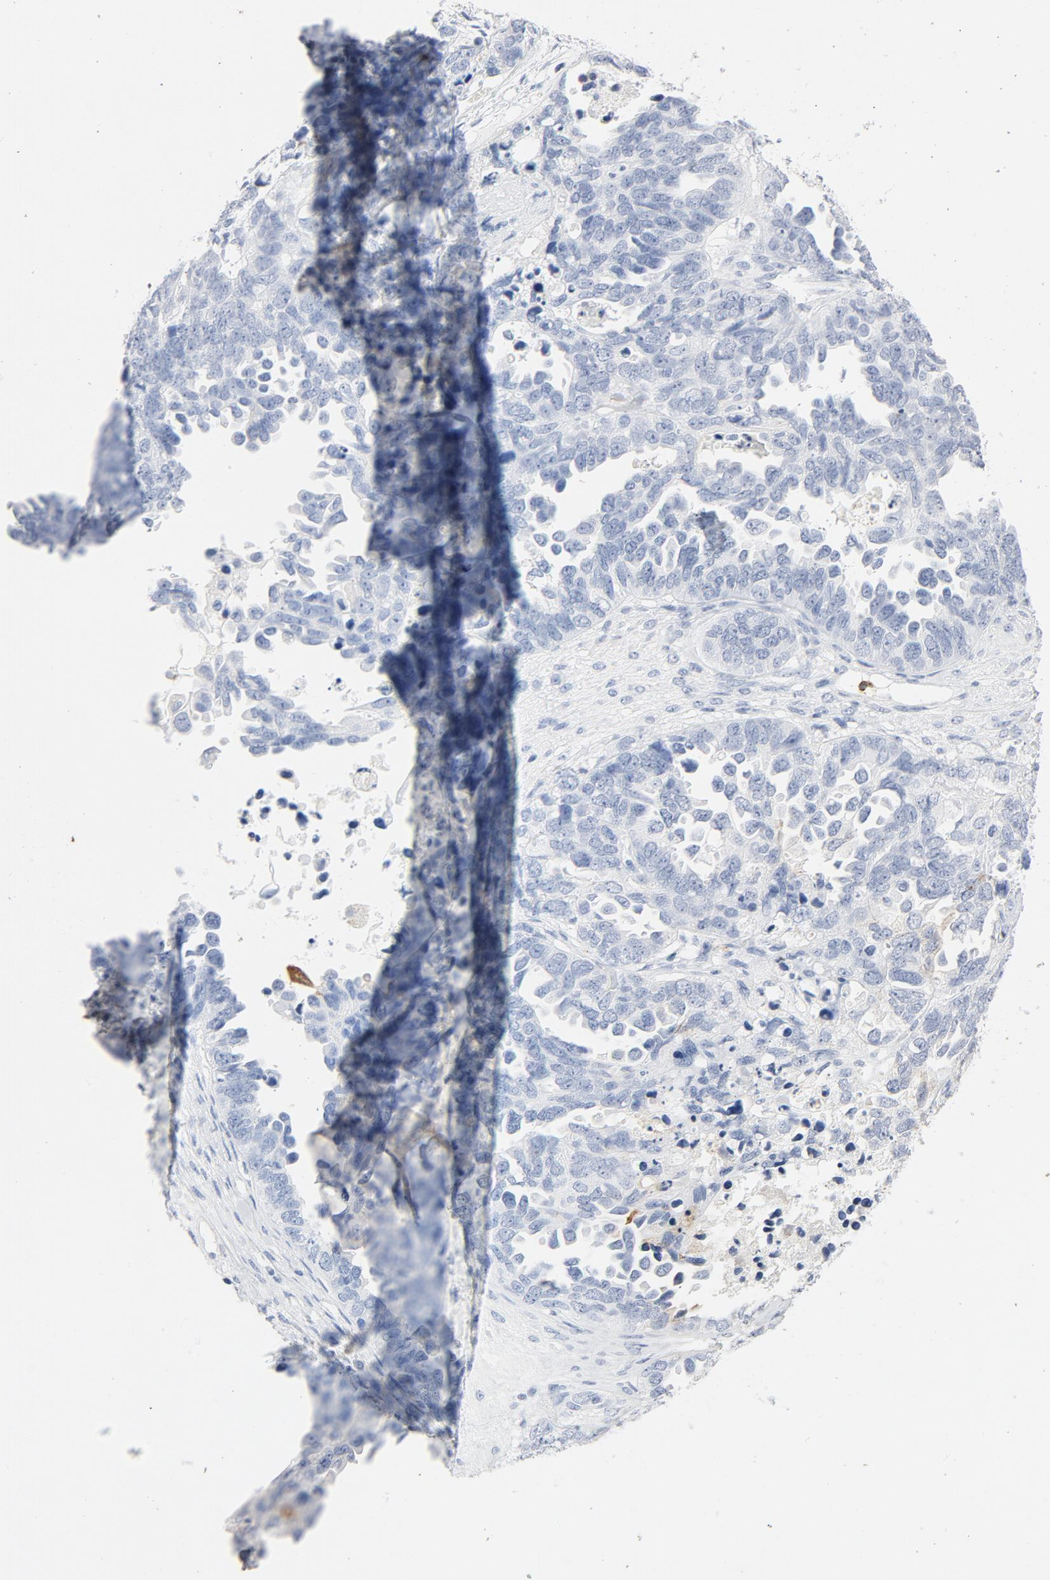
{"staining": {"intensity": "negative", "quantity": "none", "location": "none"}, "tissue": "ovarian cancer", "cell_type": "Tumor cells", "image_type": "cancer", "snomed": [{"axis": "morphology", "description": "Cystadenocarcinoma, serous, NOS"}, {"axis": "topography", "description": "Ovary"}], "caption": "Tumor cells show no significant protein expression in ovarian serous cystadenocarcinoma.", "gene": "PTPRB", "patient": {"sex": "female", "age": 82}}